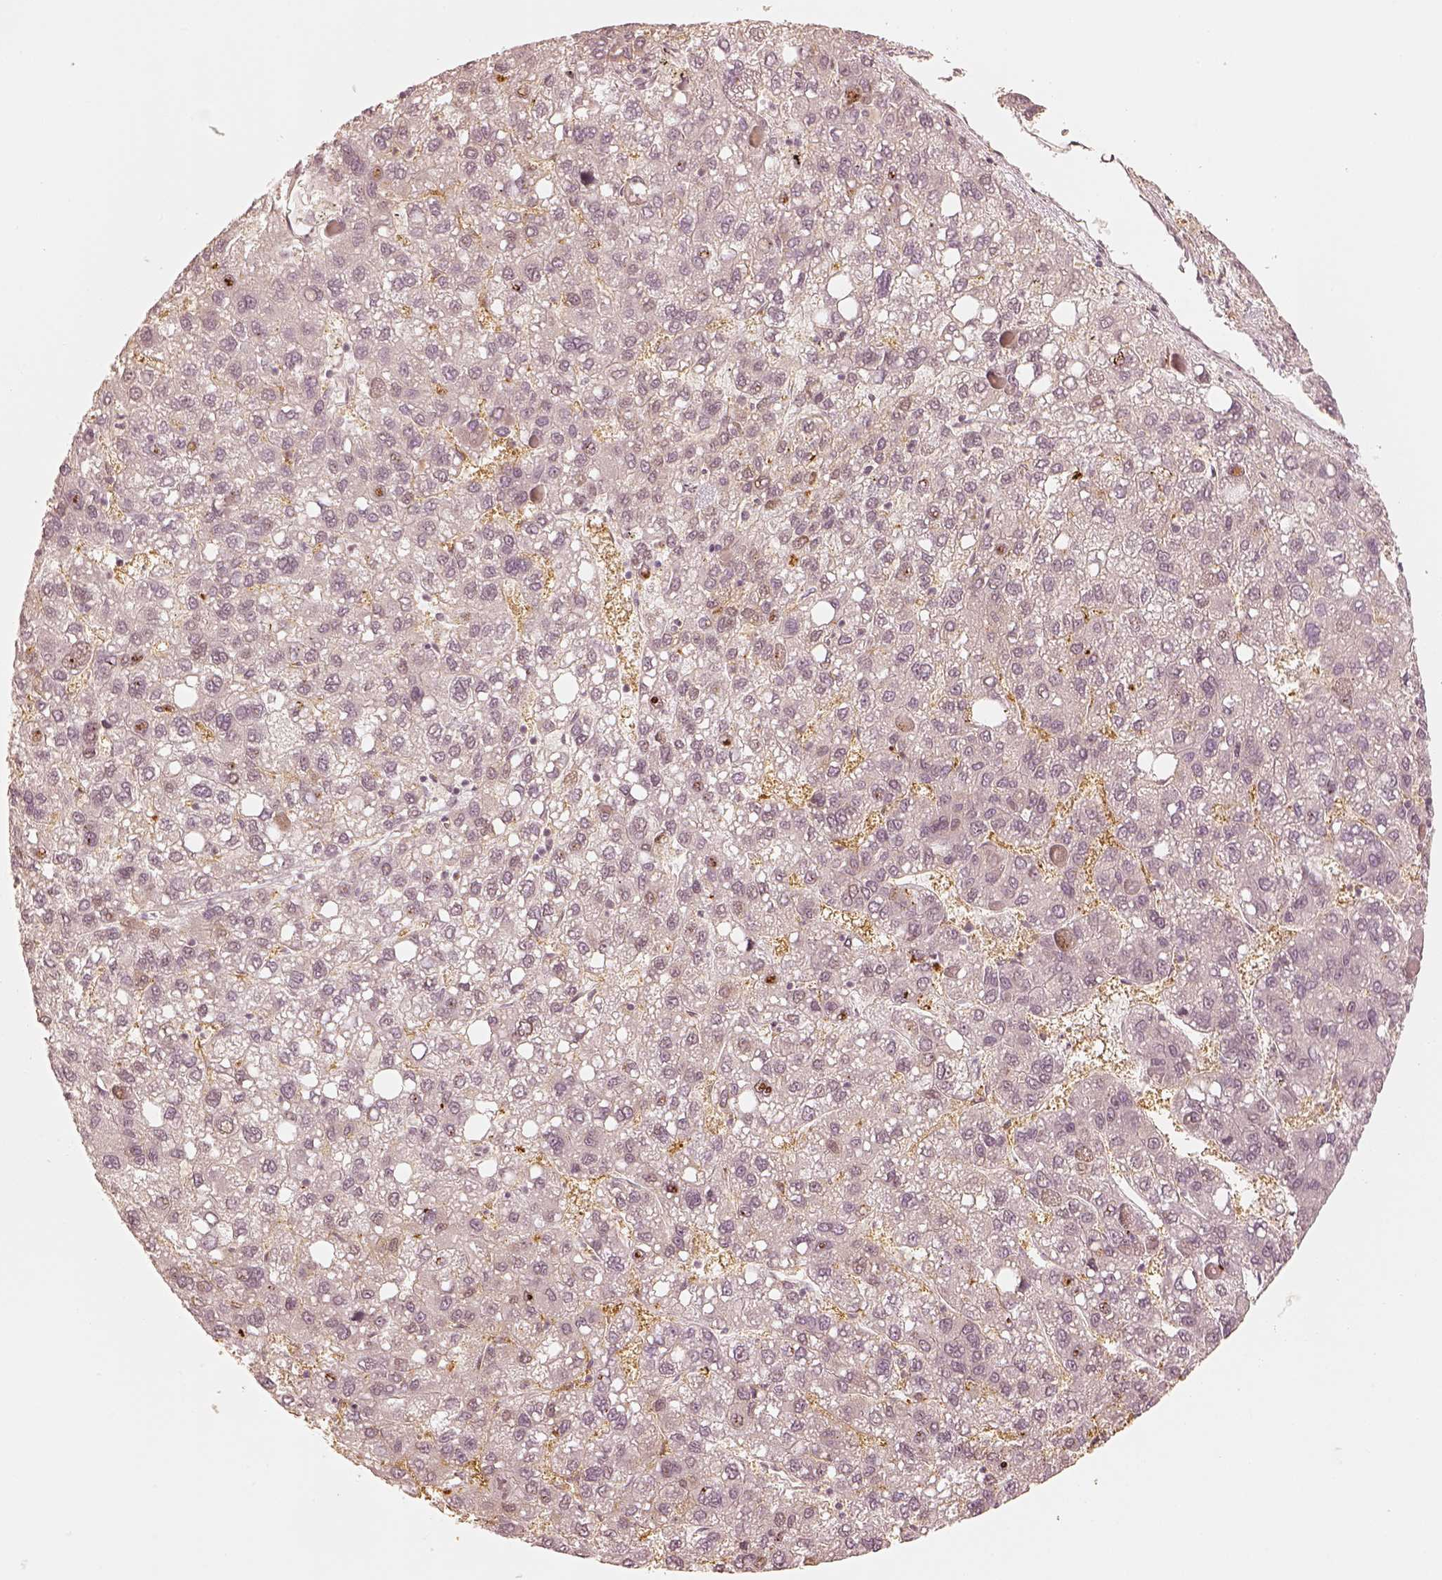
{"staining": {"intensity": "negative", "quantity": "none", "location": "none"}, "tissue": "liver cancer", "cell_type": "Tumor cells", "image_type": "cancer", "snomed": [{"axis": "morphology", "description": "Carcinoma, Hepatocellular, NOS"}, {"axis": "topography", "description": "Liver"}], "caption": "Immunohistochemistry (IHC) histopathology image of neoplastic tissue: liver hepatocellular carcinoma stained with DAB demonstrates no significant protein positivity in tumor cells.", "gene": "GORASP2", "patient": {"sex": "female", "age": 82}}